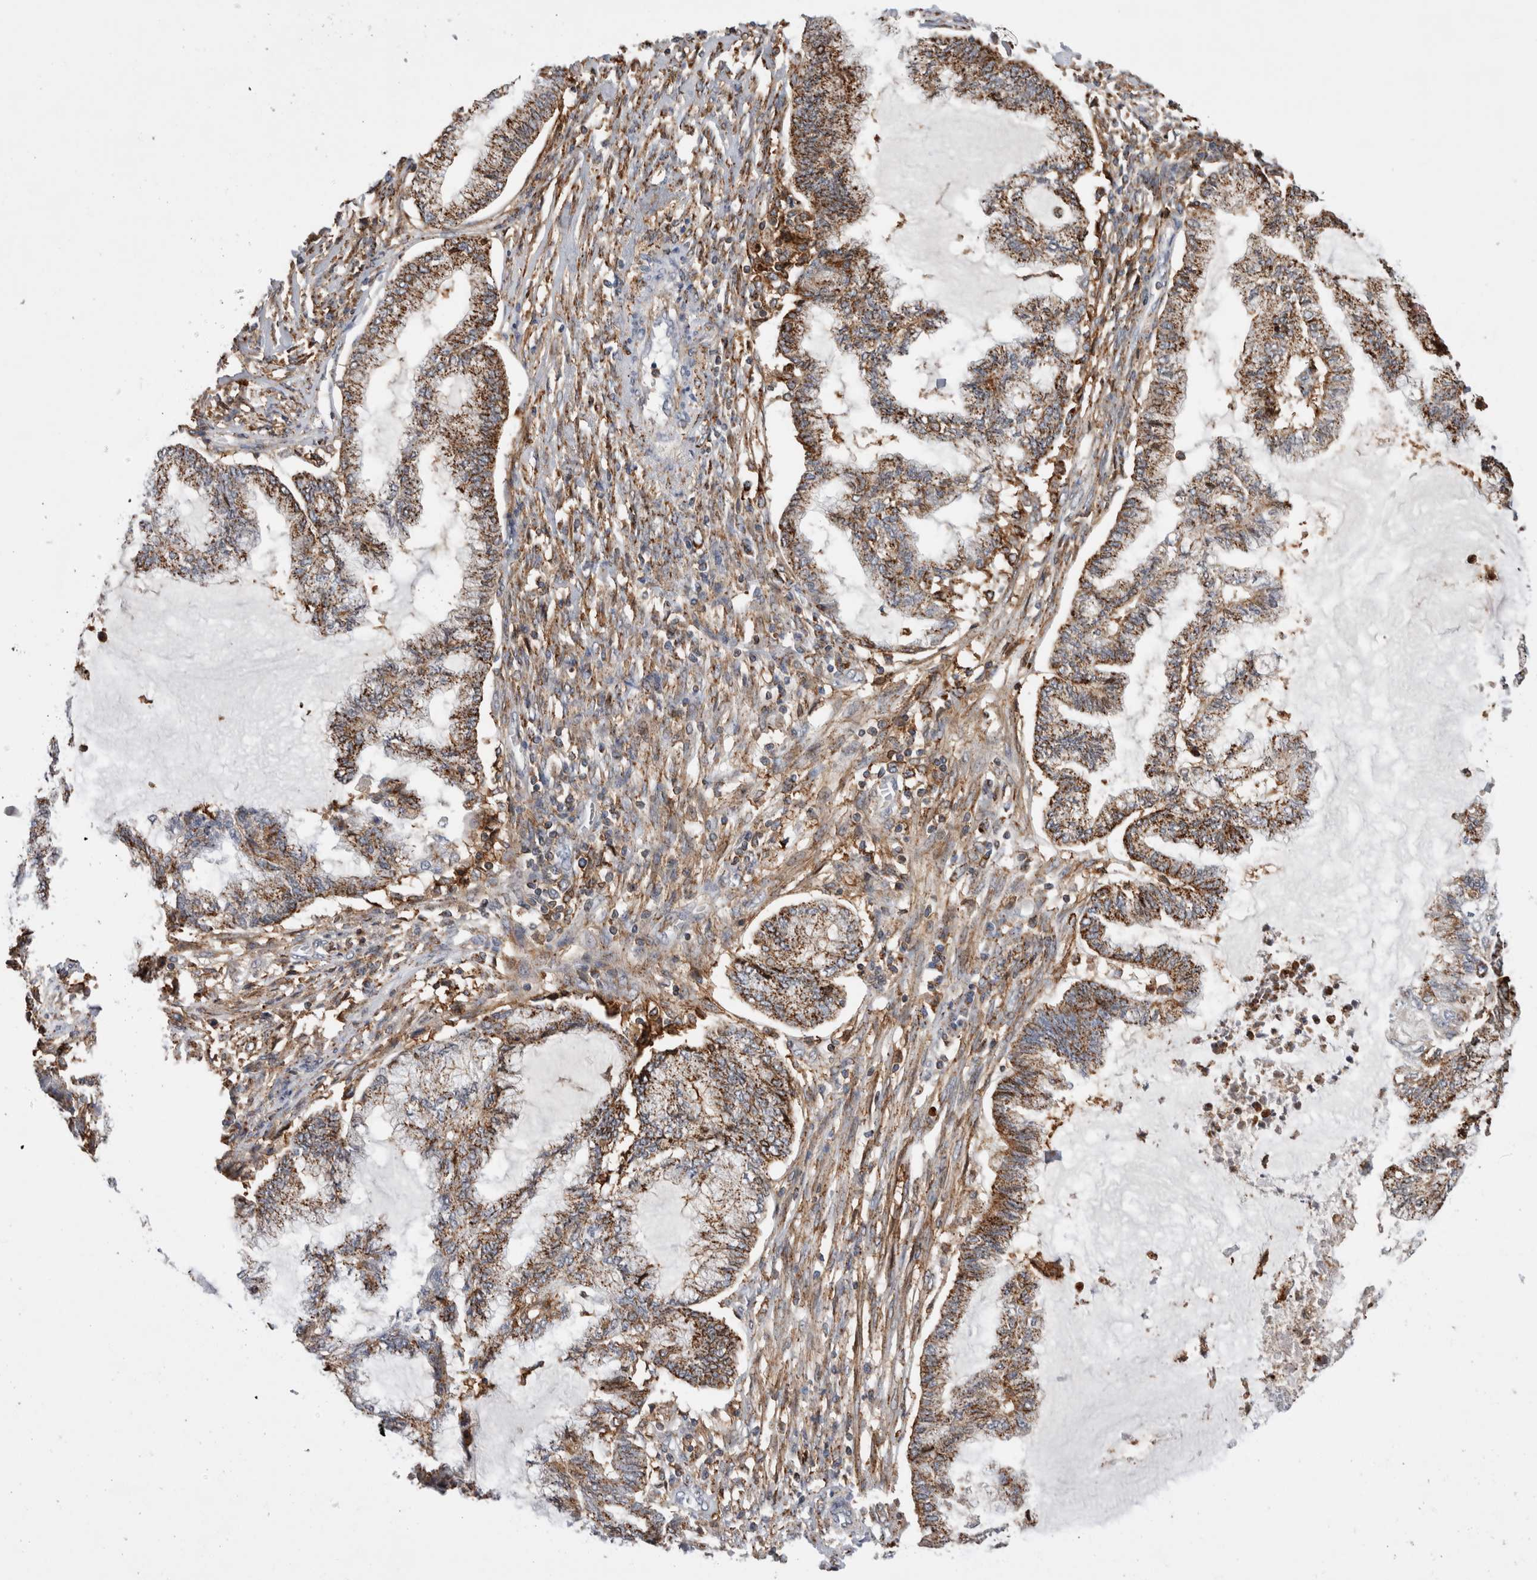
{"staining": {"intensity": "moderate", "quantity": ">75%", "location": "cytoplasmic/membranous"}, "tissue": "endometrial cancer", "cell_type": "Tumor cells", "image_type": "cancer", "snomed": [{"axis": "morphology", "description": "Adenocarcinoma, NOS"}, {"axis": "topography", "description": "Endometrium"}], "caption": "A brown stain shows moderate cytoplasmic/membranous expression of a protein in adenocarcinoma (endometrial) tumor cells.", "gene": "CCDC88B", "patient": {"sex": "female", "age": 86}}